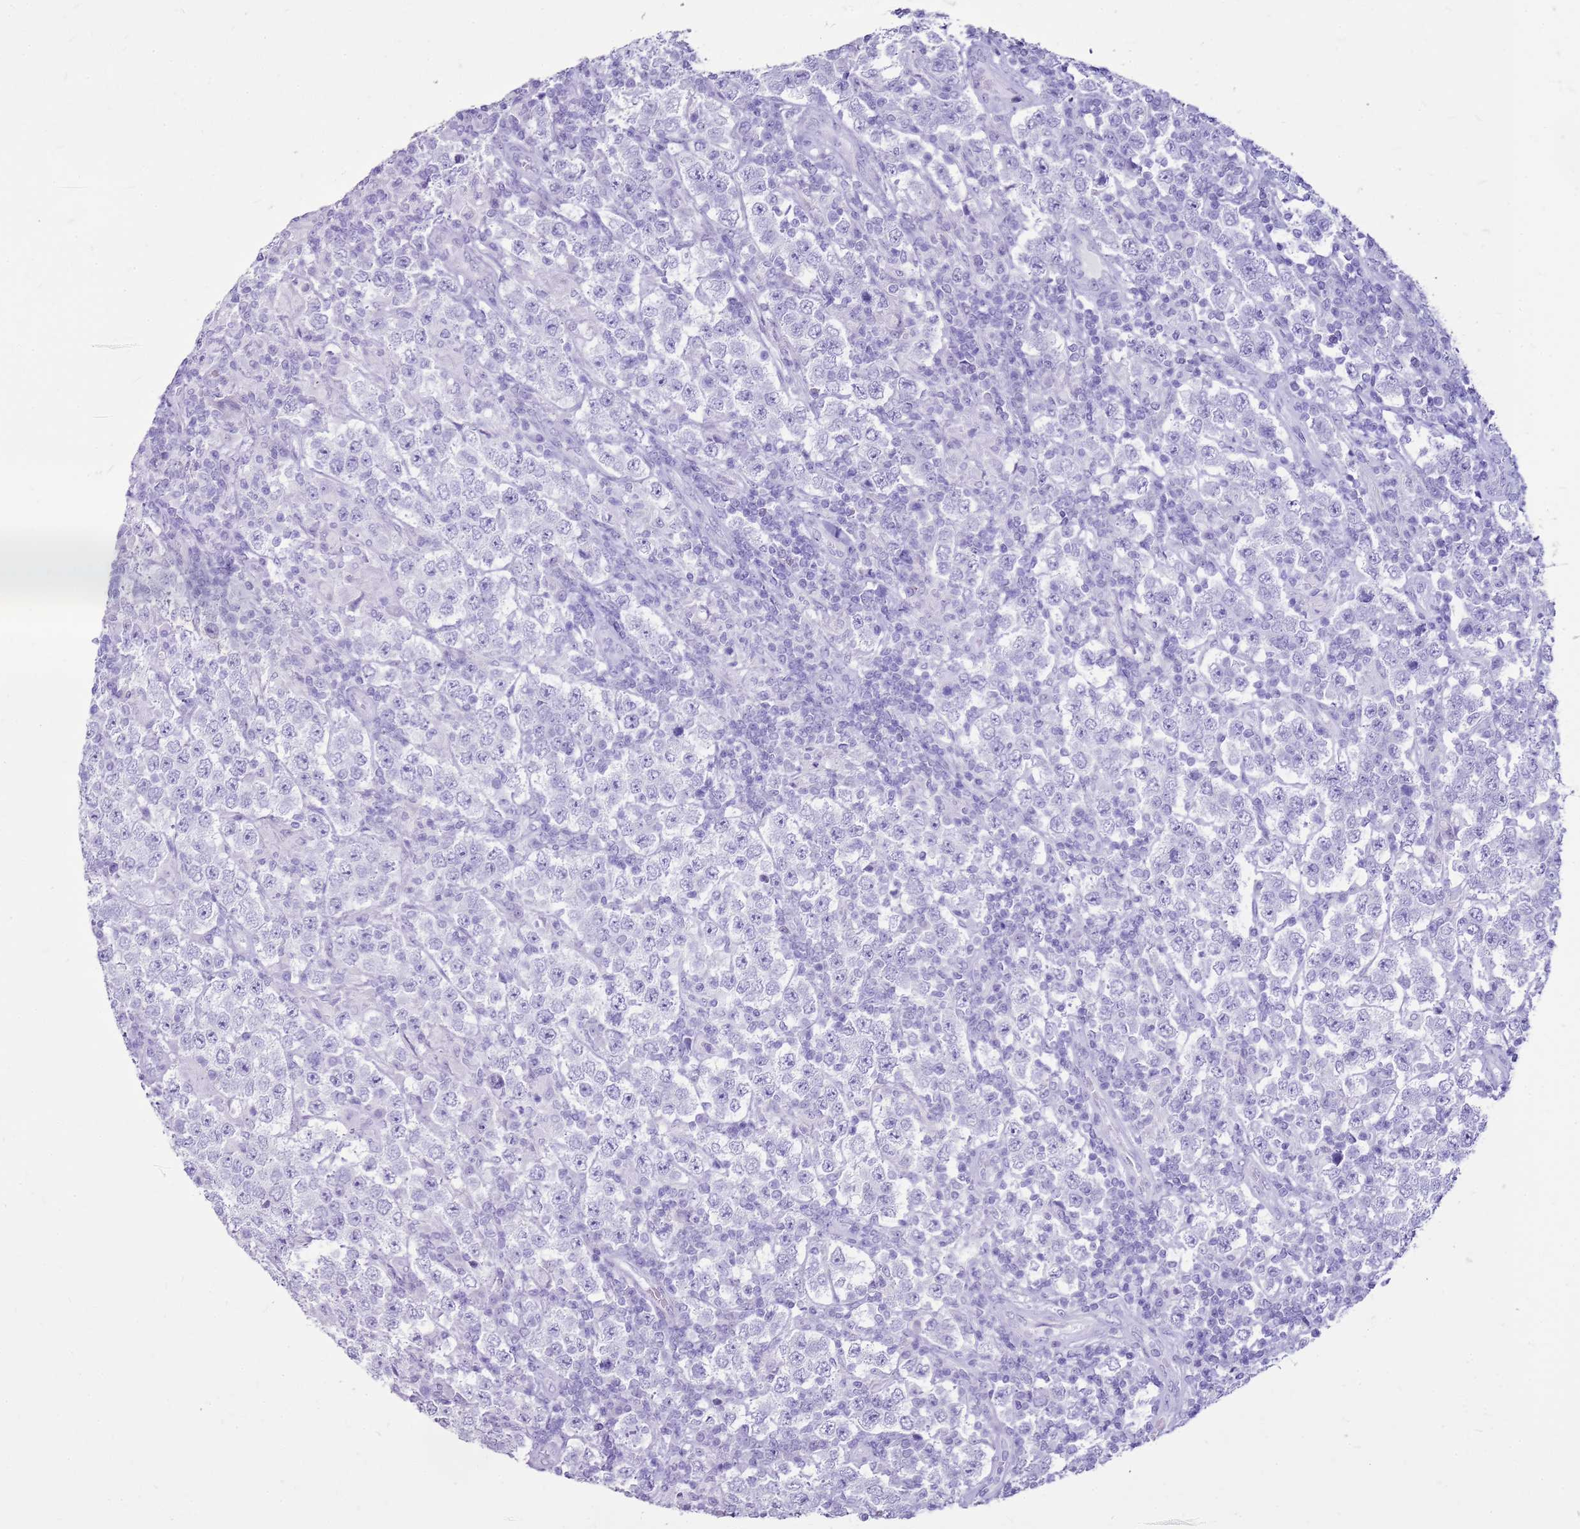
{"staining": {"intensity": "negative", "quantity": "none", "location": "none"}, "tissue": "testis cancer", "cell_type": "Tumor cells", "image_type": "cancer", "snomed": [{"axis": "morphology", "description": "Normal tissue, NOS"}, {"axis": "morphology", "description": "Urothelial carcinoma, High grade"}, {"axis": "morphology", "description": "Seminoma, NOS"}, {"axis": "morphology", "description": "Carcinoma, Embryonal, NOS"}, {"axis": "topography", "description": "Urinary bladder"}, {"axis": "topography", "description": "Testis"}], "caption": "Immunohistochemistry photomicrograph of testis embryonal carcinoma stained for a protein (brown), which demonstrates no expression in tumor cells. Brightfield microscopy of immunohistochemistry (IHC) stained with DAB (brown) and hematoxylin (blue), captured at high magnification.", "gene": "CA8", "patient": {"sex": "male", "age": 41}}